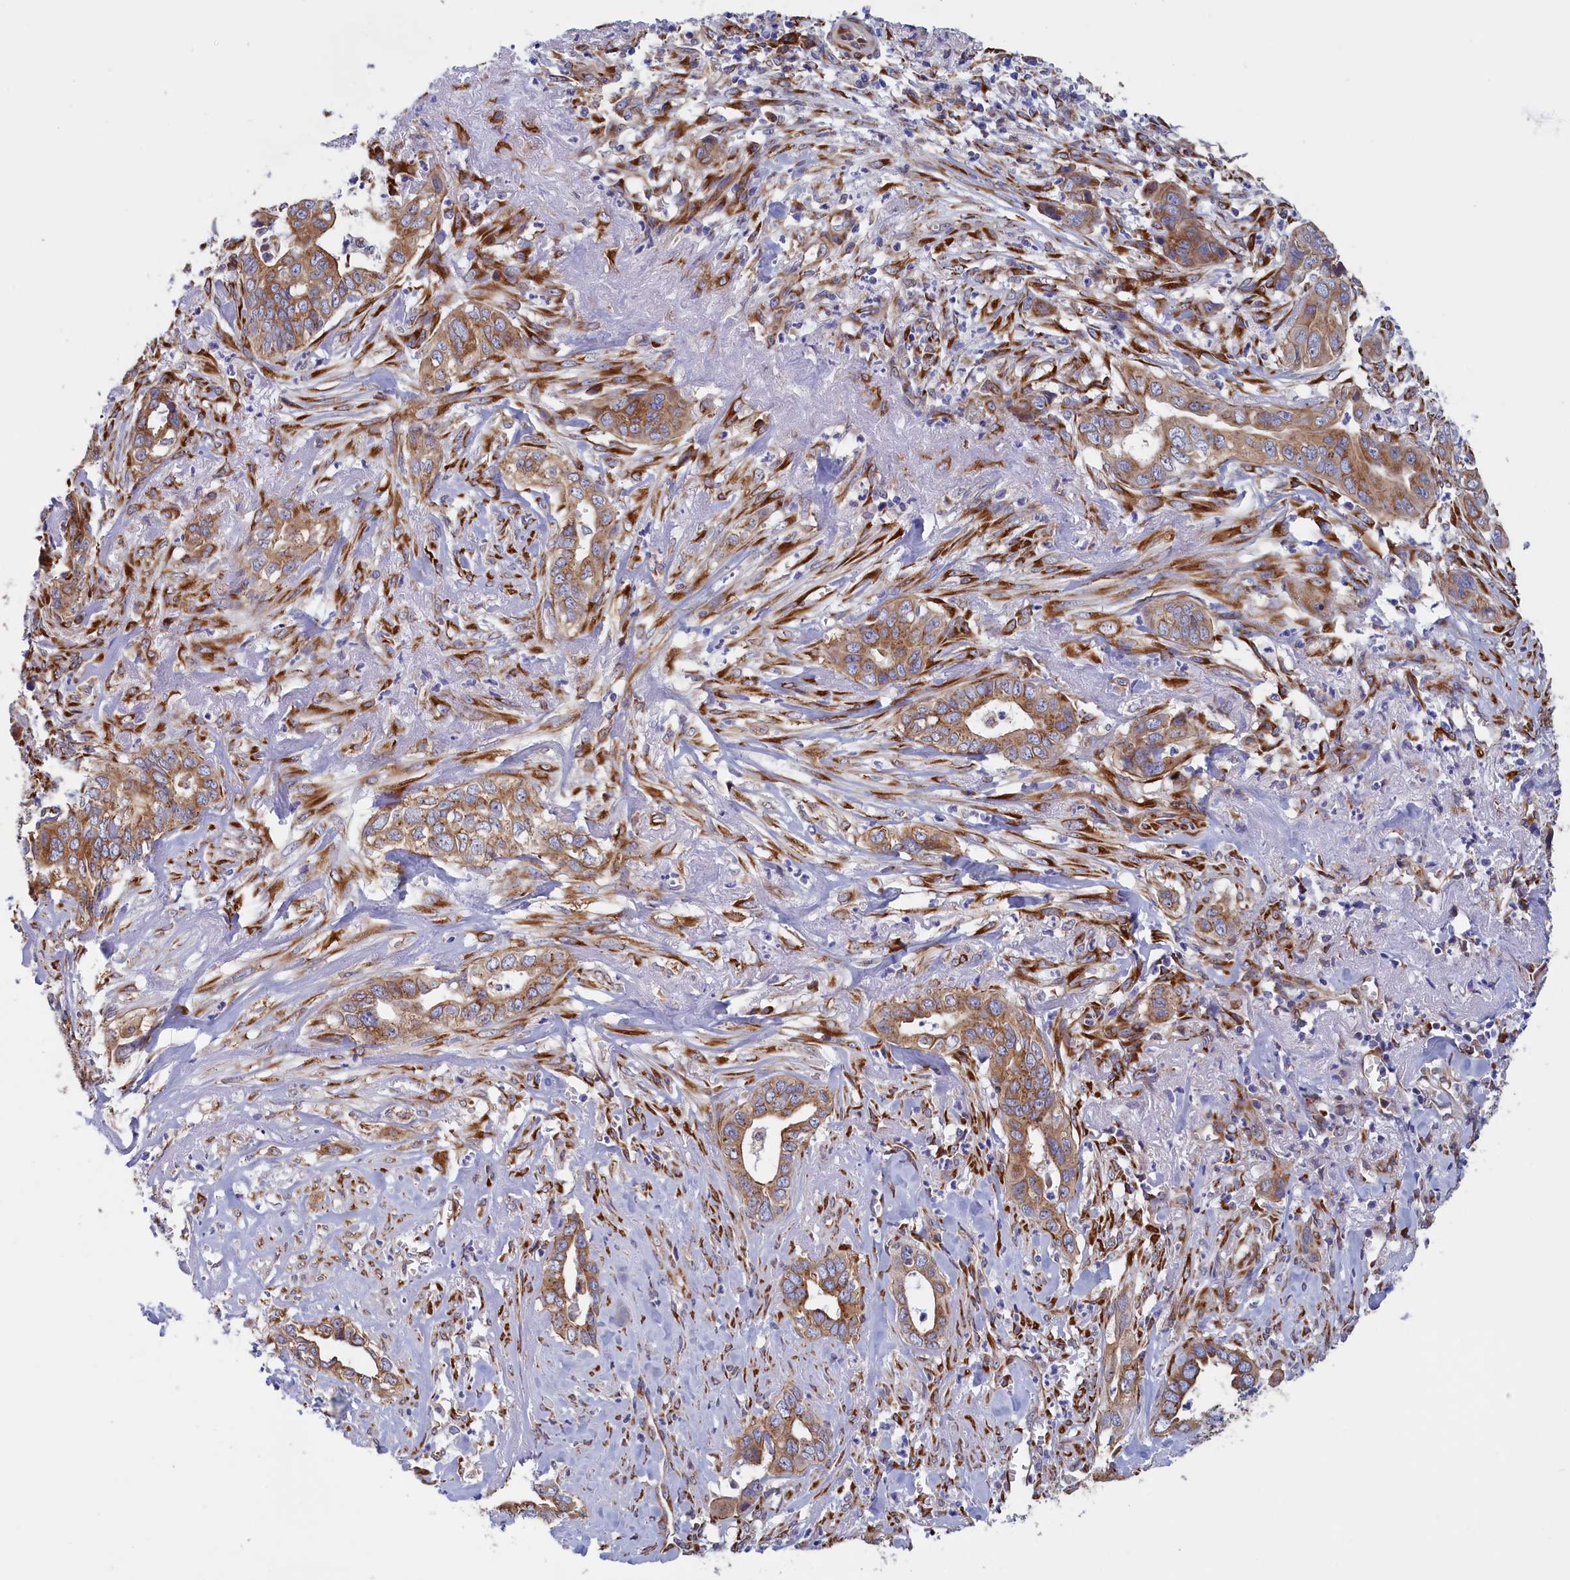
{"staining": {"intensity": "moderate", "quantity": ">75%", "location": "cytoplasmic/membranous"}, "tissue": "liver cancer", "cell_type": "Tumor cells", "image_type": "cancer", "snomed": [{"axis": "morphology", "description": "Cholangiocarcinoma"}, {"axis": "topography", "description": "Liver"}], "caption": "A brown stain highlights moderate cytoplasmic/membranous positivity of a protein in liver cholangiocarcinoma tumor cells.", "gene": "CCDC68", "patient": {"sex": "female", "age": 79}}